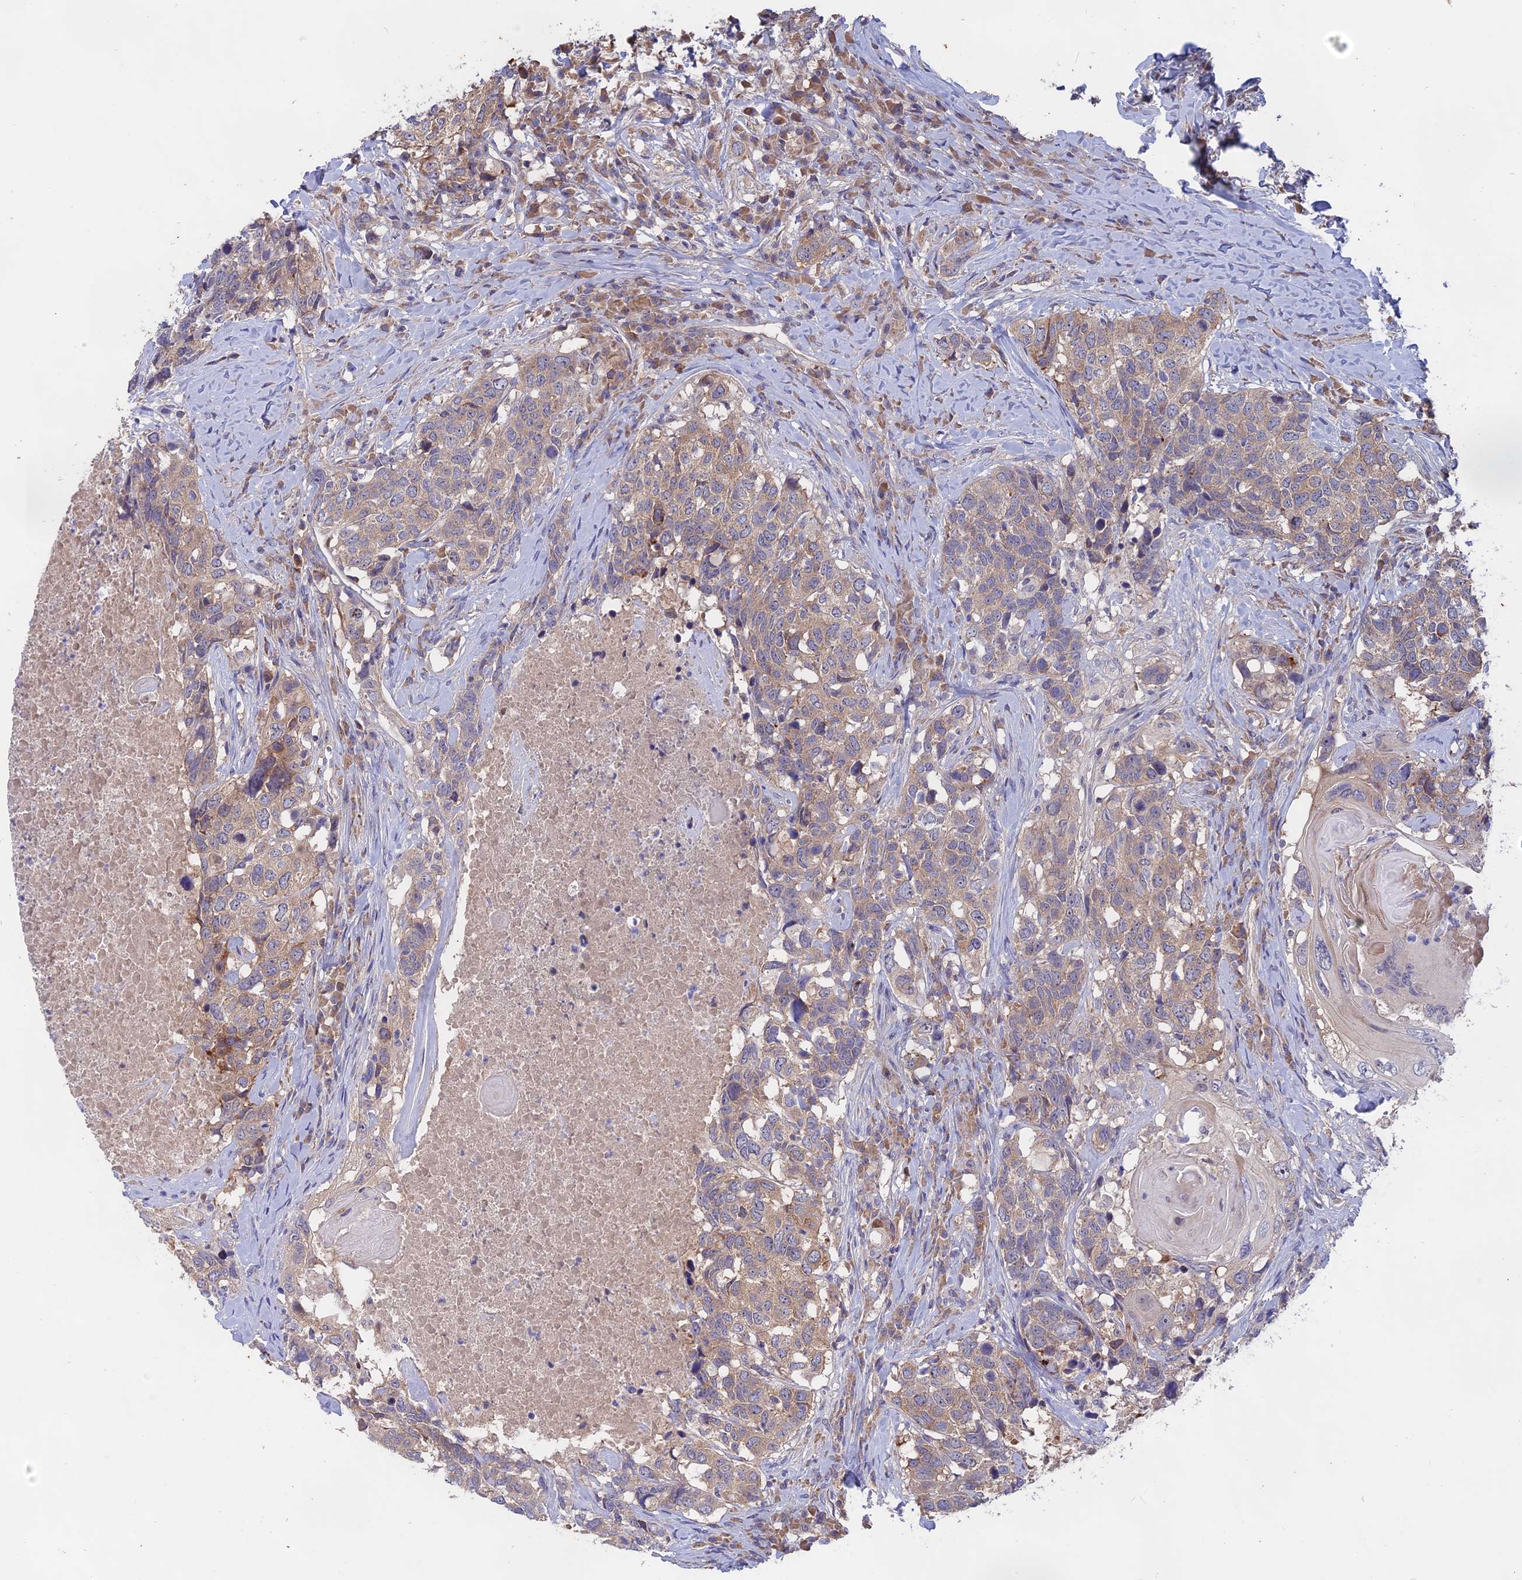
{"staining": {"intensity": "weak", "quantity": ">75%", "location": "cytoplasmic/membranous"}, "tissue": "head and neck cancer", "cell_type": "Tumor cells", "image_type": "cancer", "snomed": [{"axis": "morphology", "description": "Squamous cell carcinoma, NOS"}, {"axis": "topography", "description": "Head-Neck"}], "caption": "The histopathology image shows immunohistochemical staining of head and neck cancer. There is weak cytoplasmic/membranous staining is seen in approximately >75% of tumor cells.", "gene": "TENT4B", "patient": {"sex": "male", "age": 66}}